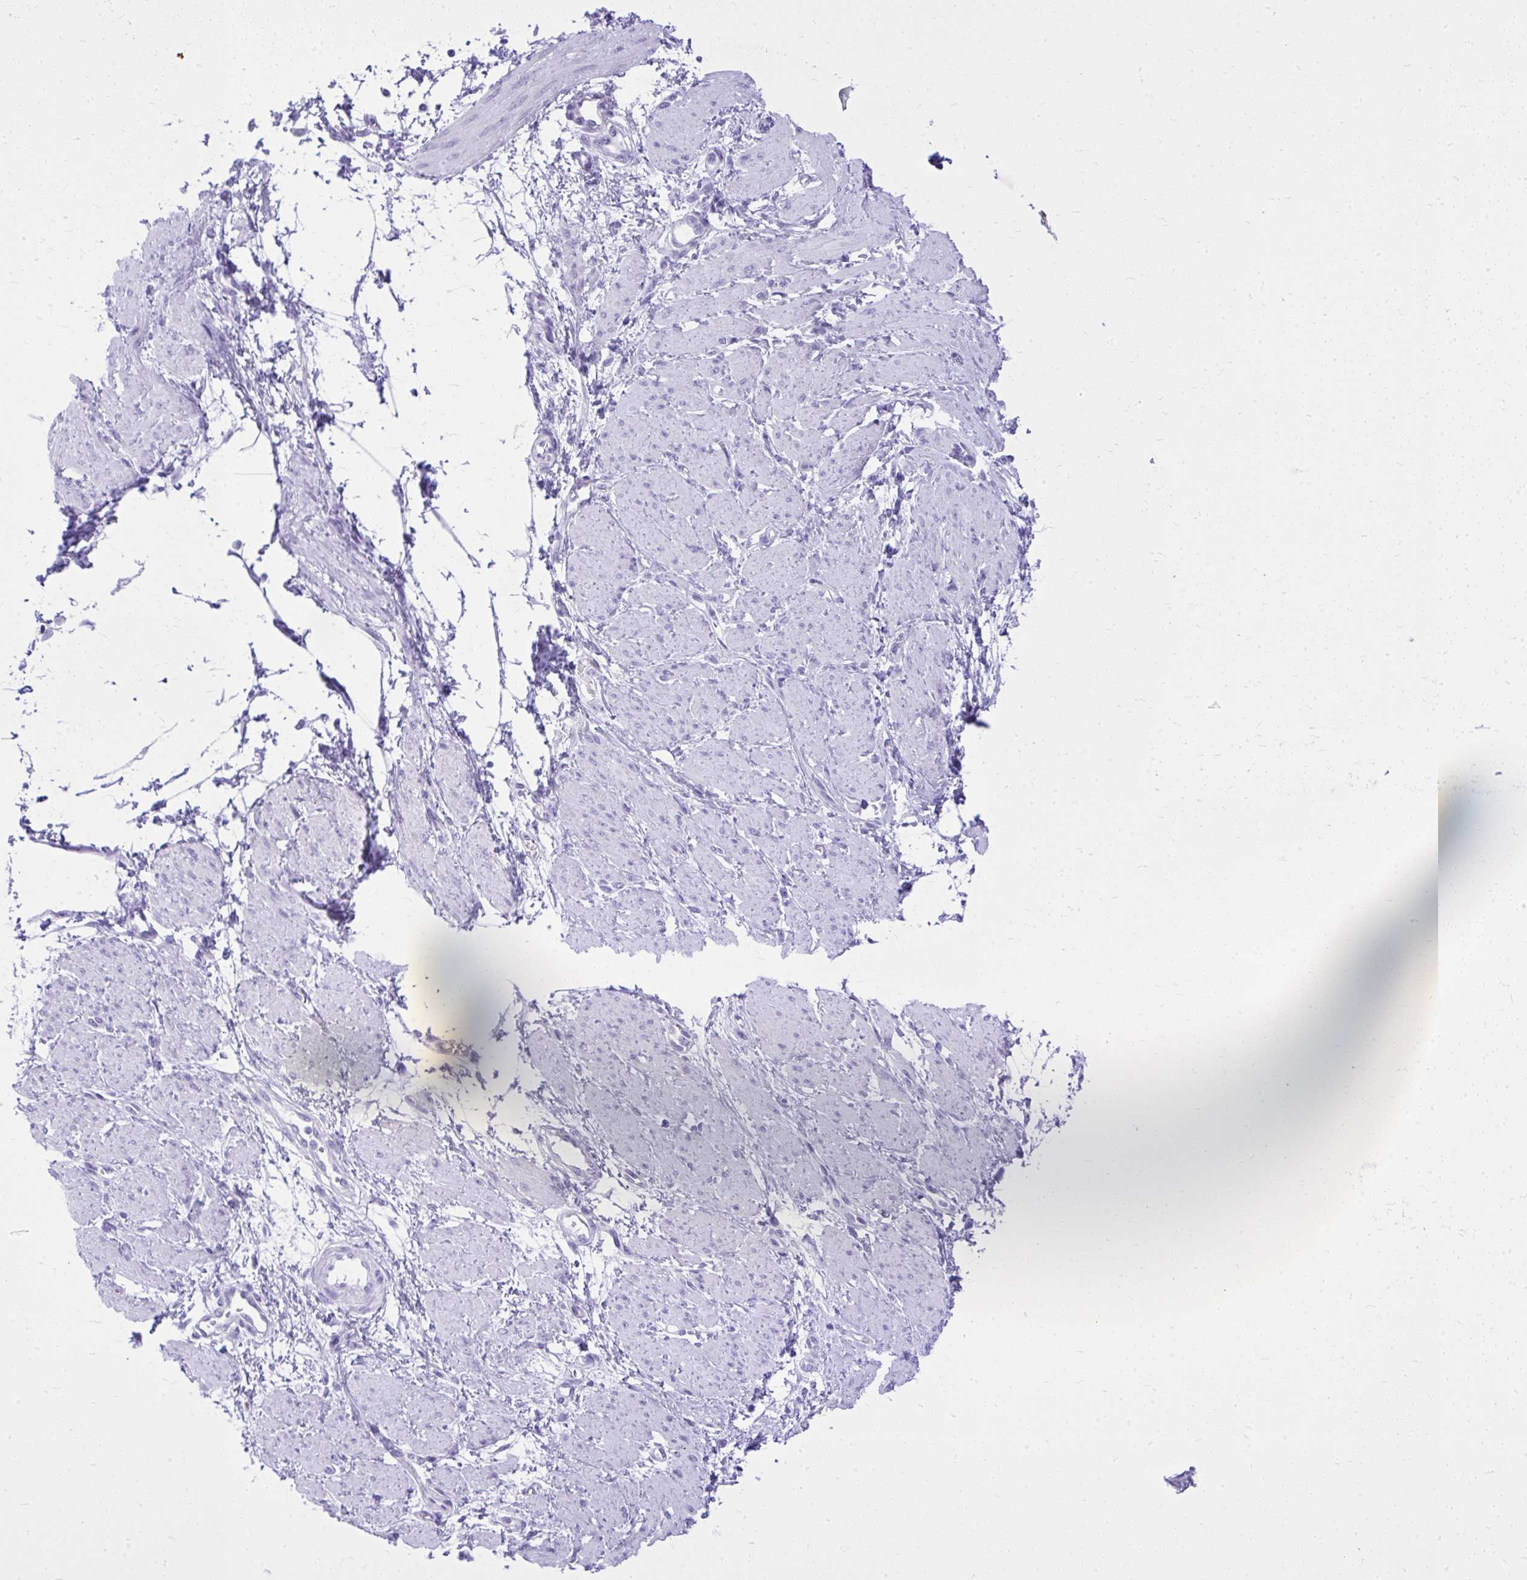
{"staining": {"intensity": "negative", "quantity": "none", "location": "none"}, "tissue": "smooth muscle", "cell_type": "Smooth muscle cells", "image_type": "normal", "snomed": [{"axis": "morphology", "description": "Normal tissue, NOS"}, {"axis": "topography", "description": "Smooth muscle"}, {"axis": "topography", "description": "Uterus"}], "caption": "Smooth muscle cells are negative for brown protein staining in unremarkable smooth muscle. (Stains: DAB immunohistochemistry with hematoxylin counter stain, Microscopy: brightfield microscopy at high magnification).", "gene": "RALYL", "patient": {"sex": "female", "age": 39}}